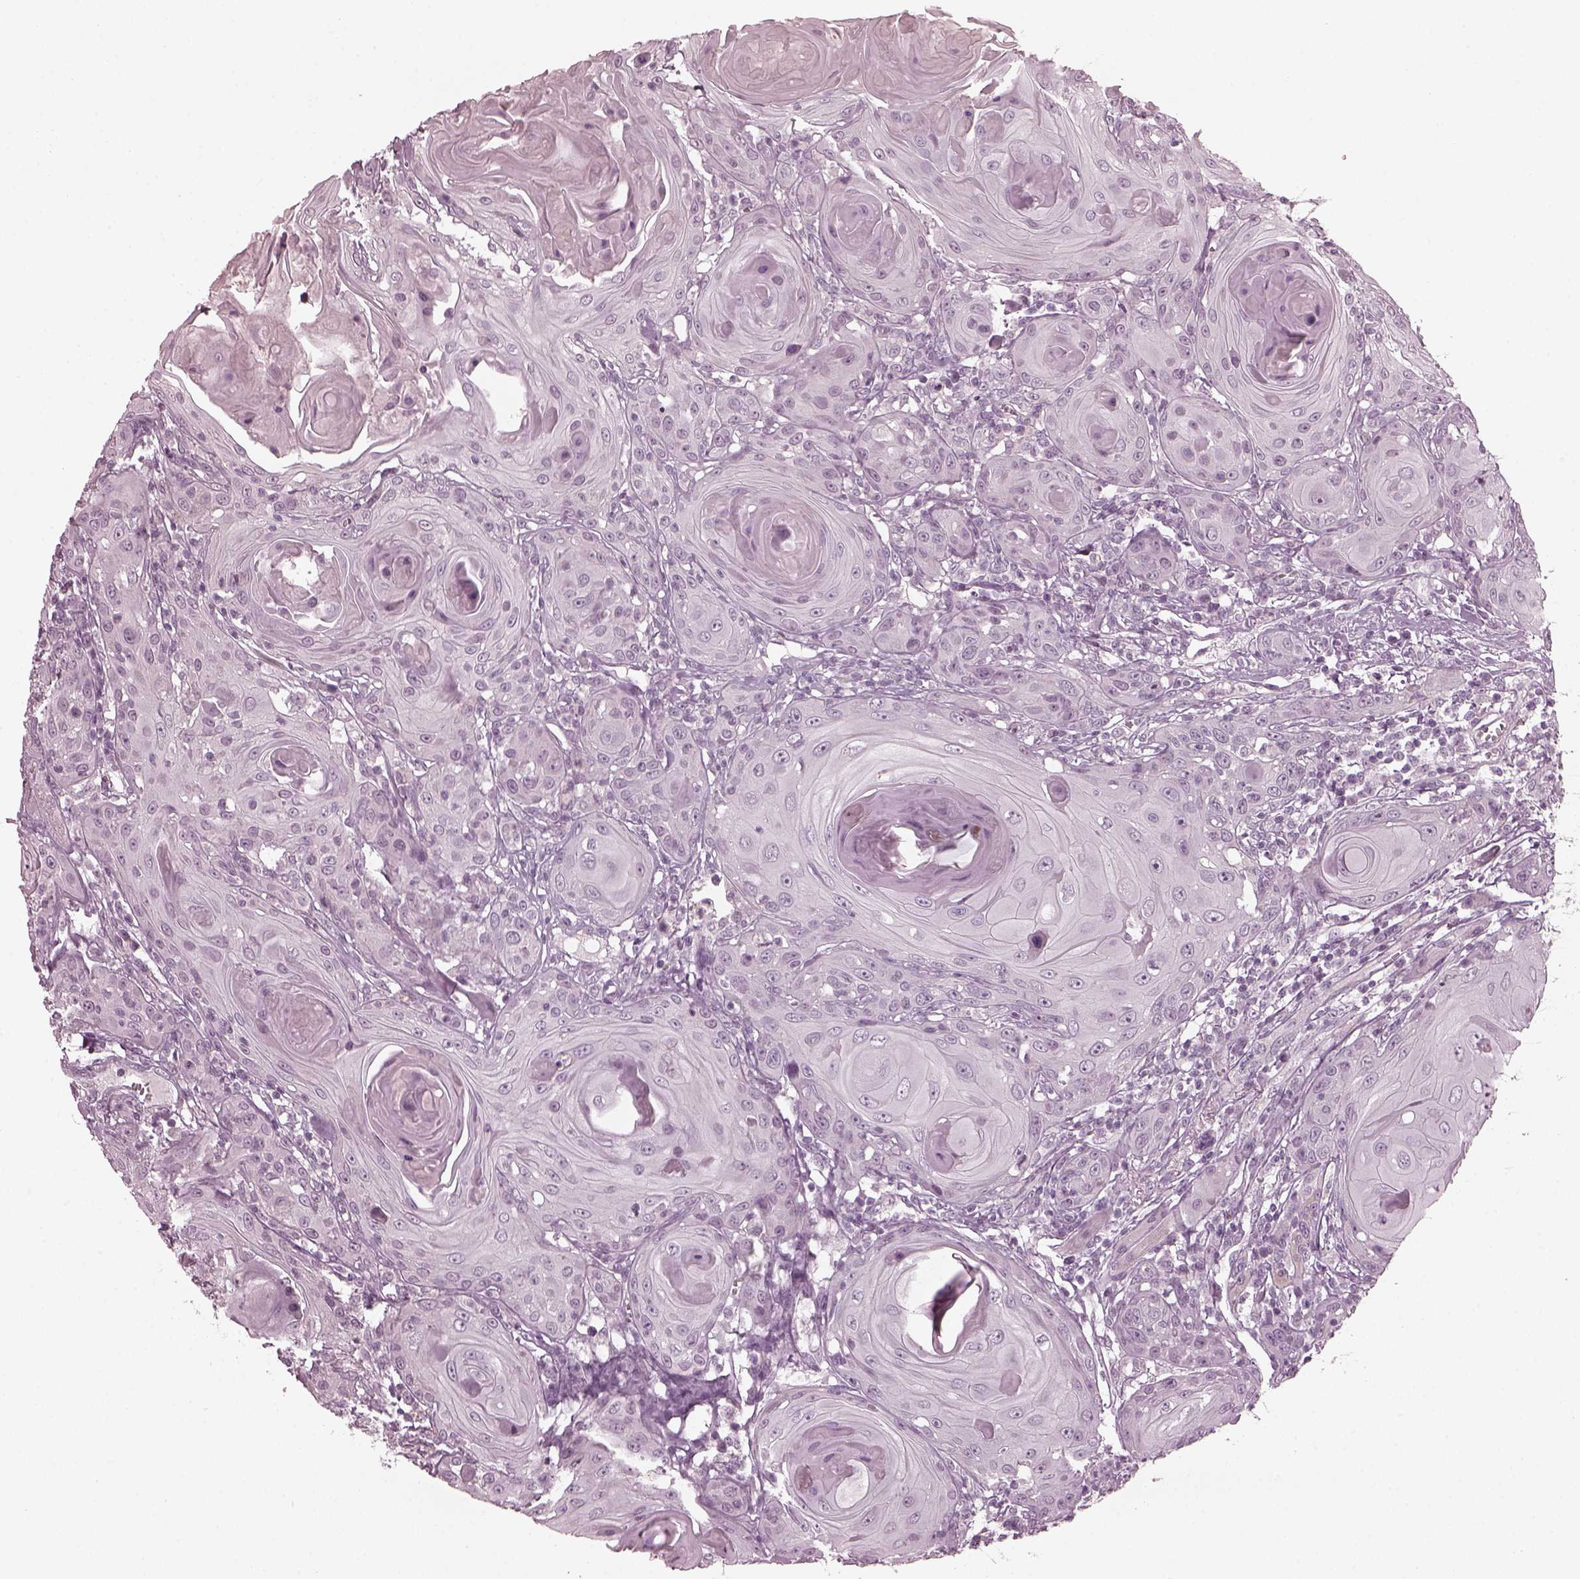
{"staining": {"intensity": "negative", "quantity": "none", "location": "none"}, "tissue": "head and neck cancer", "cell_type": "Tumor cells", "image_type": "cancer", "snomed": [{"axis": "morphology", "description": "Squamous cell carcinoma, NOS"}, {"axis": "topography", "description": "Head-Neck"}], "caption": "IHC image of human head and neck cancer (squamous cell carcinoma) stained for a protein (brown), which demonstrates no expression in tumor cells.", "gene": "CCDC170", "patient": {"sex": "female", "age": 80}}